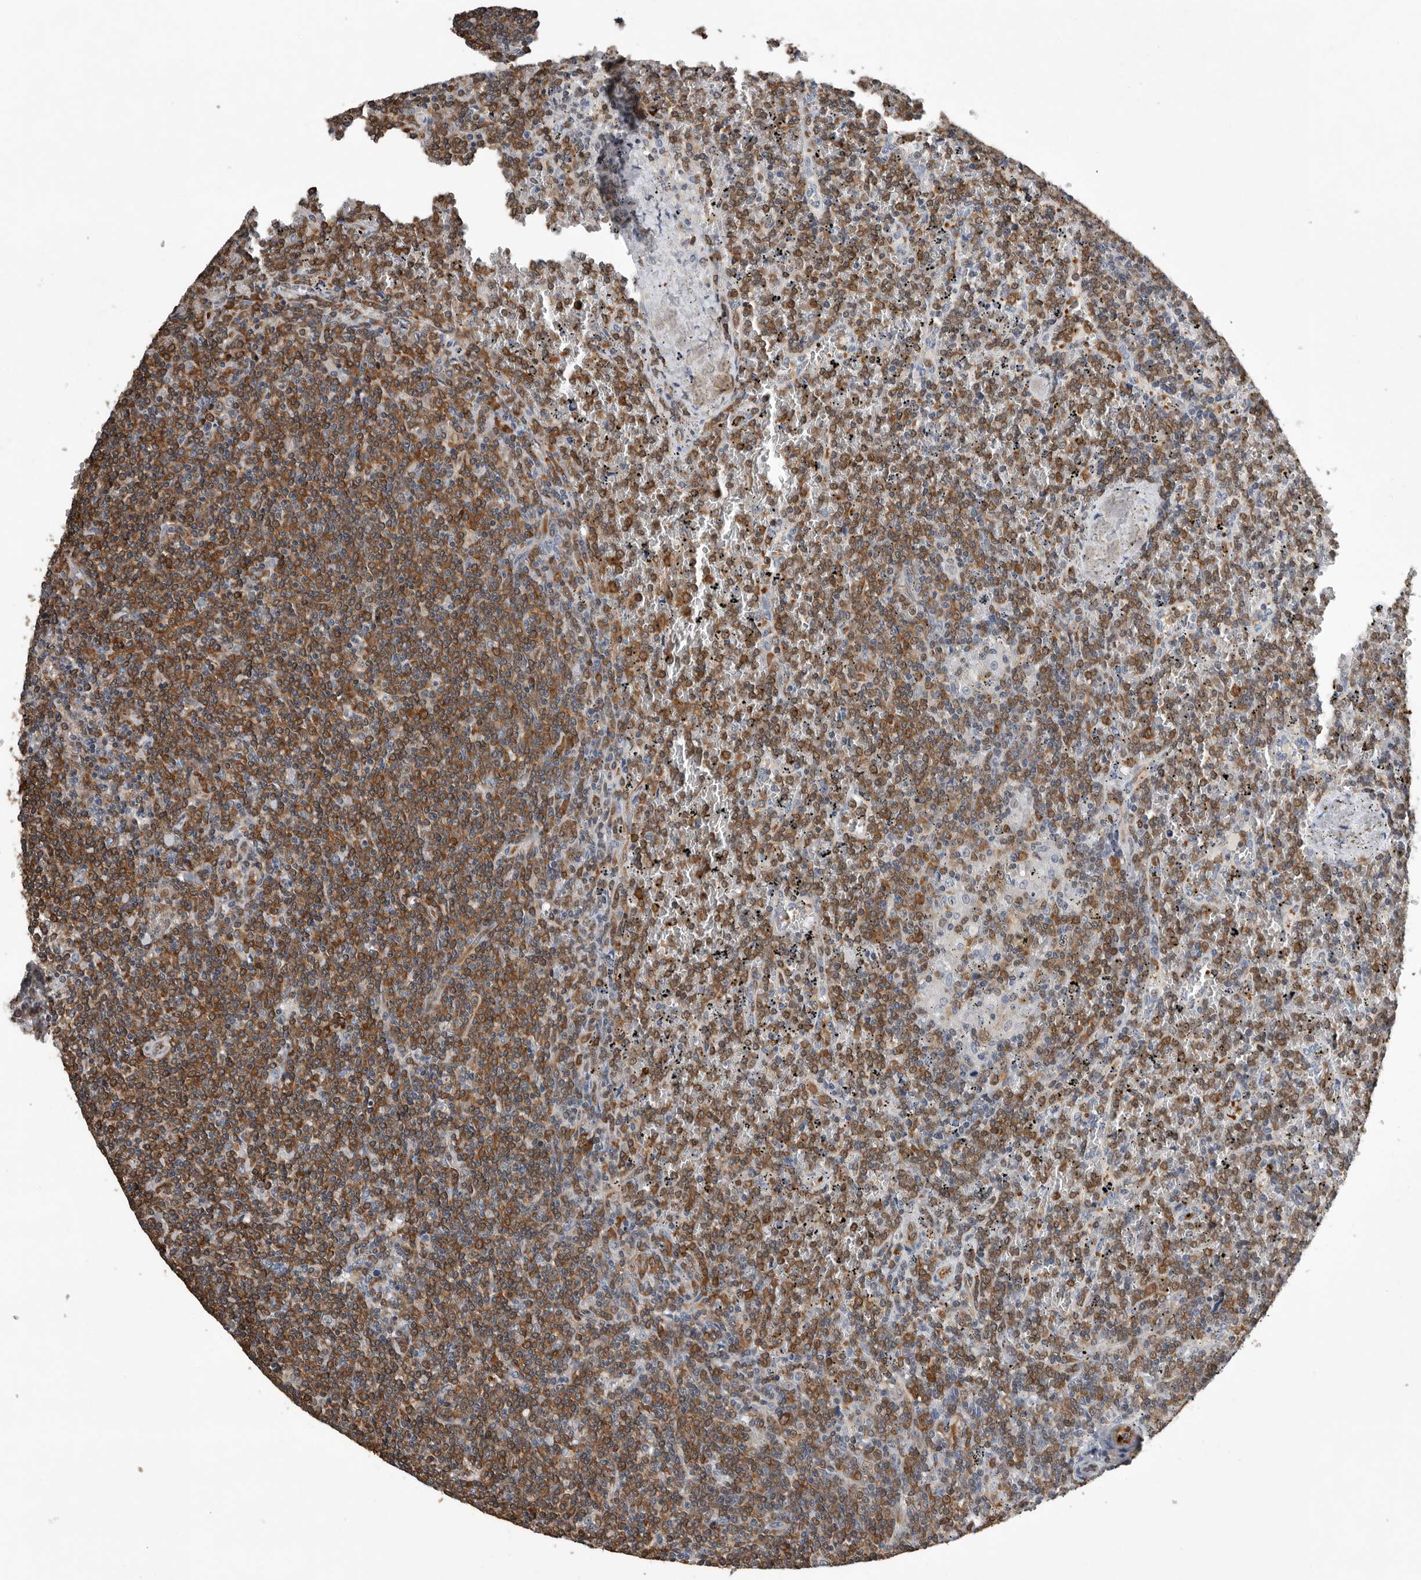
{"staining": {"intensity": "moderate", "quantity": ">75%", "location": "cytoplasmic/membranous"}, "tissue": "lymphoma", "cell_type": "Tumor cells", "image_type": "cancer", "snomed": [{"axis": "morphology", "description": "Malignant lymphoma, non-Hodgkin's type, Low grade"}, {"axis": "topography", "description": "Spleen"}], "caption": "An image showing moderate cytoplasmic/membranous staining in about >75% of tumor cells in low-grade malignant lymphoma, non-Hodgkin's type, as visualized by brown immunohistochemical staining.", "gene": "PDCD4", "patient": {"sex": "female", "age": 19}}